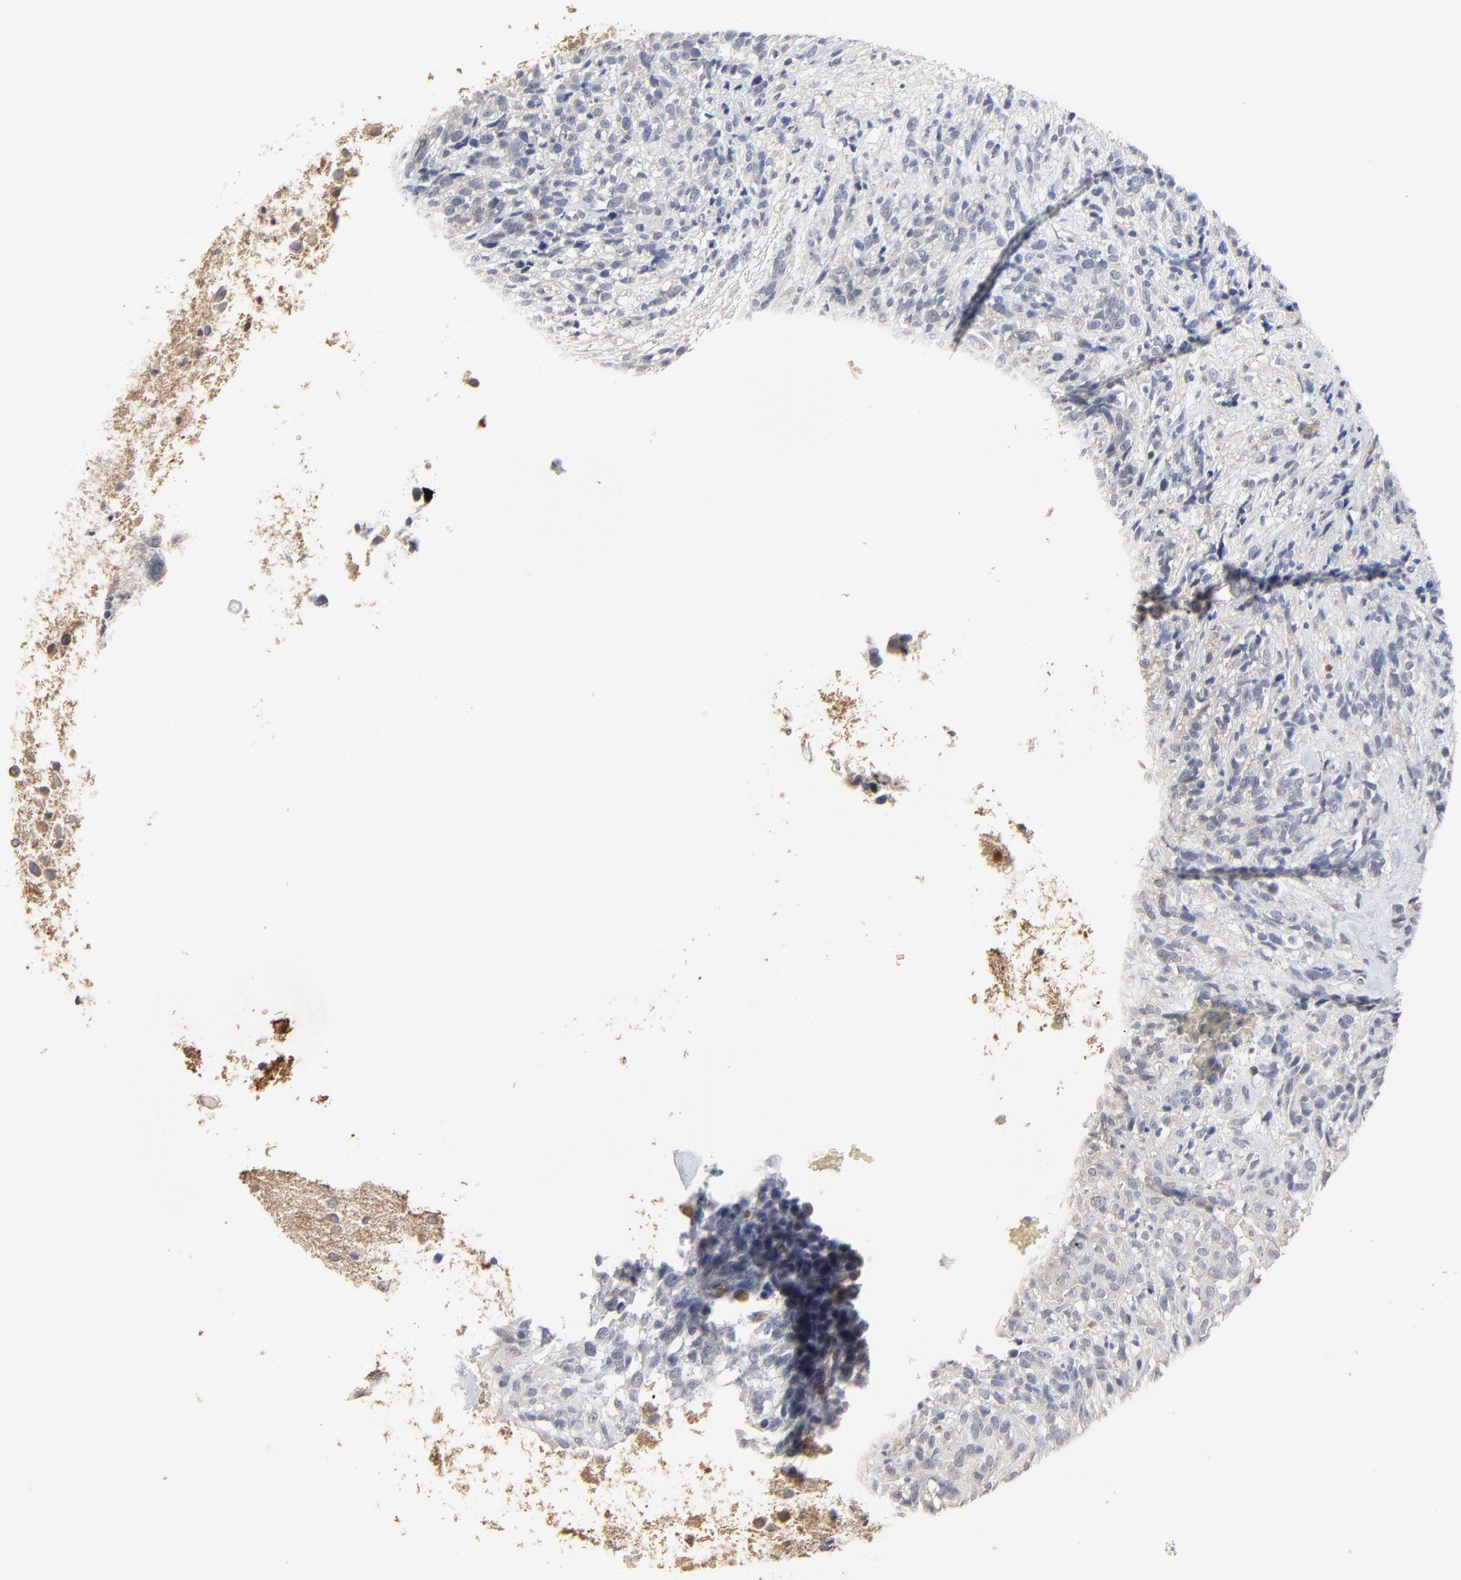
{"staining": {"intensity": "negative", "quantity": "none", "location": "none"}, "tissue": "glioma", "cell_type": "Tumor cells", "image_type": "cancer", "snomed": [{"axis": "morphology", "description": "Glioma, malignant, High grade"}, {"axis": "topography", "description": "Brain"}], "caption": "This is an immunohistochemistry photomicrograph of human malignant glioma (high-grade). There is no staining in tumor cells.", "gene": "FANCB", "patient": {"sex": "male", "age": 66}}